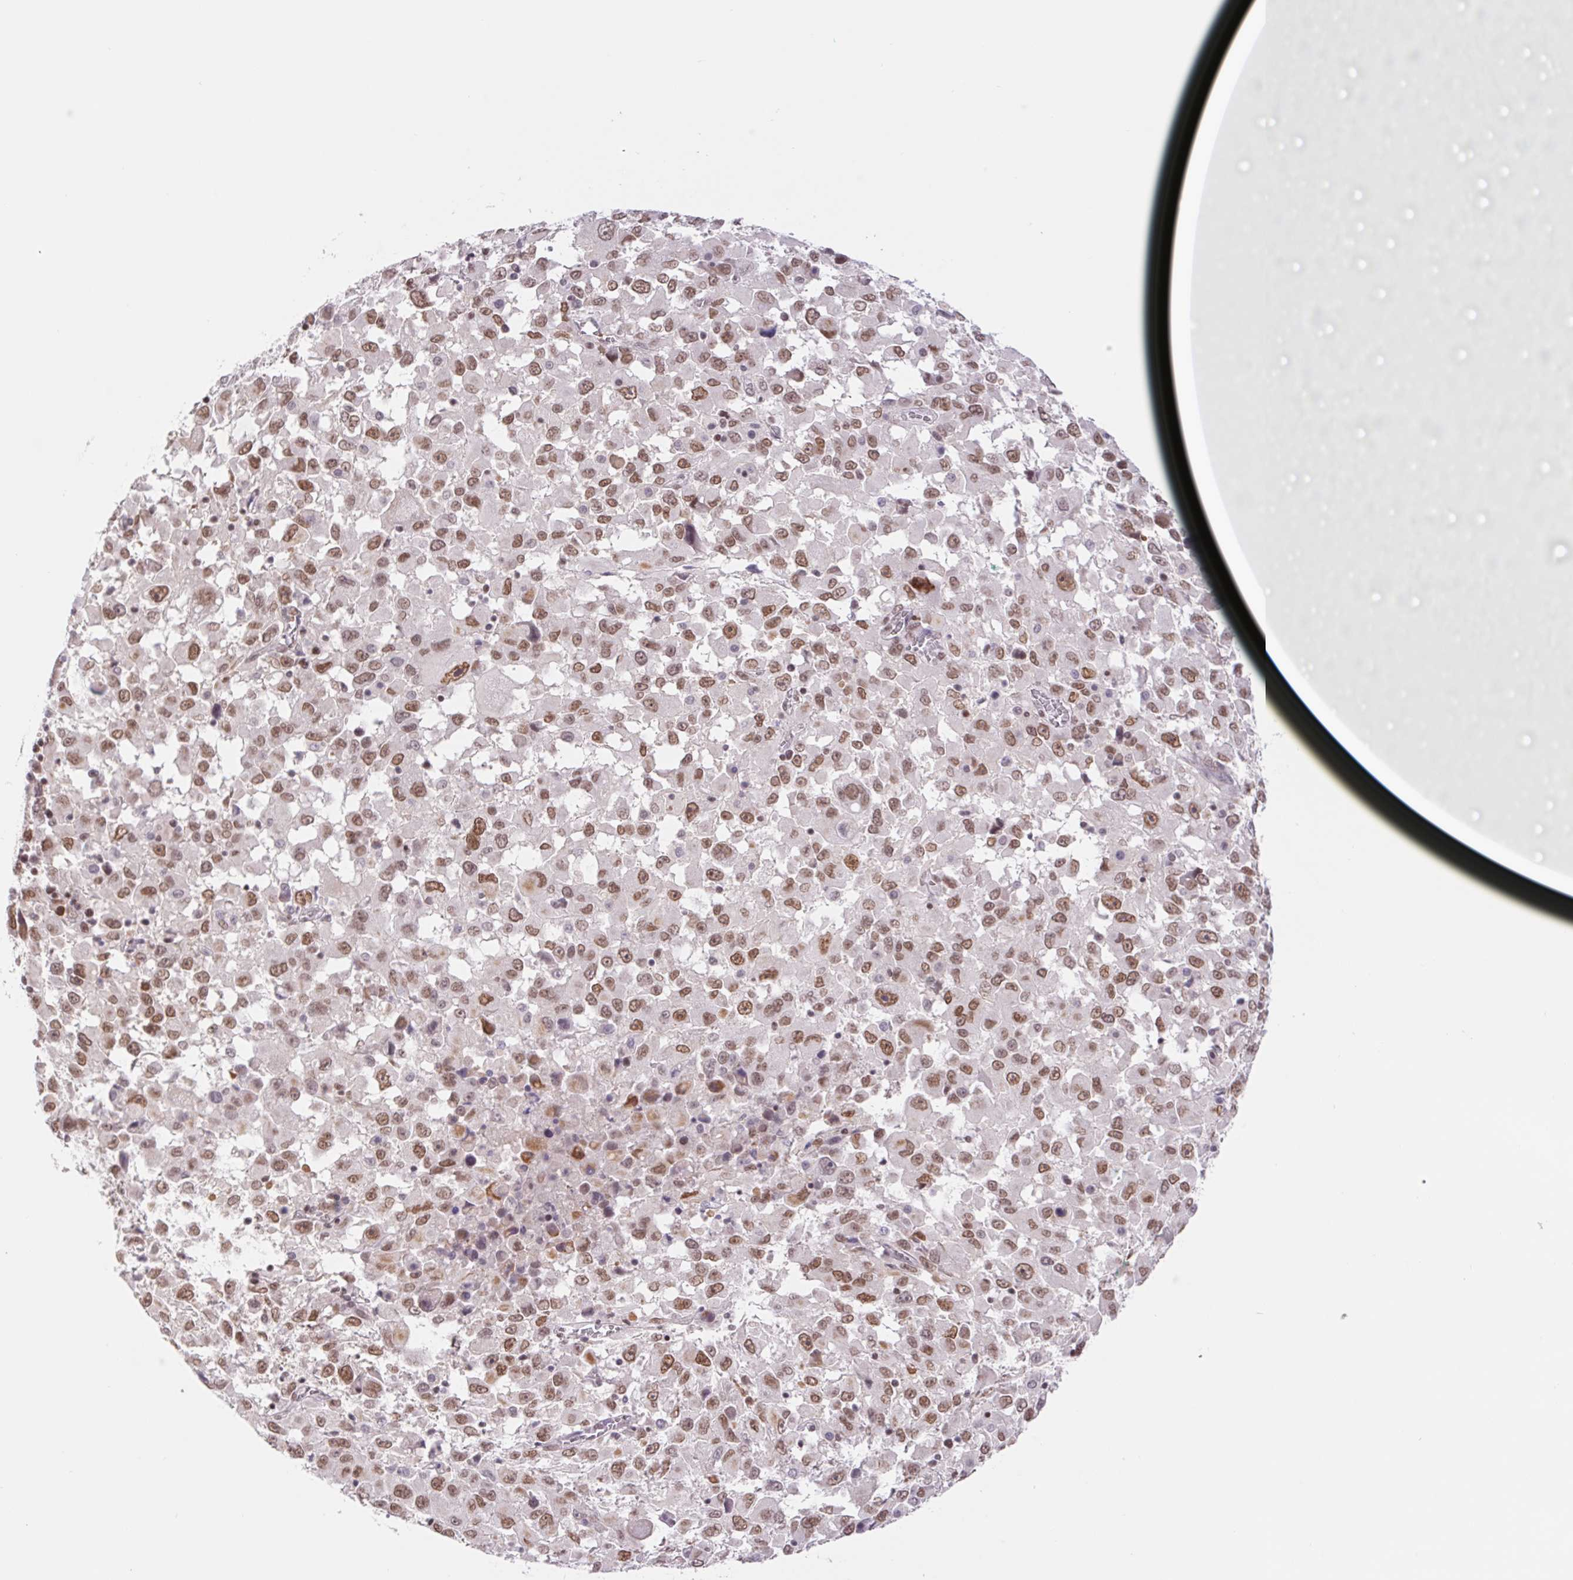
{"staining": {"intensity": "moderate", "quantity": ">75%", "location": "nuclear"}, "tissue": "melanoma", "cell_type": "Tumor cells", "image_type": "cancer", "snomed": [{"axis": "morphology", "description": "Malignant melanoma, Metastatic site"}, {"axis": "topography", "description": "Soft tissue"}], "caption": "An image of human melanoma stained for a protein shows moderate nuclear brown staining in tumor cells.", "gene": "TRERF1", "patient": {"sex": "male", "age": 50}}